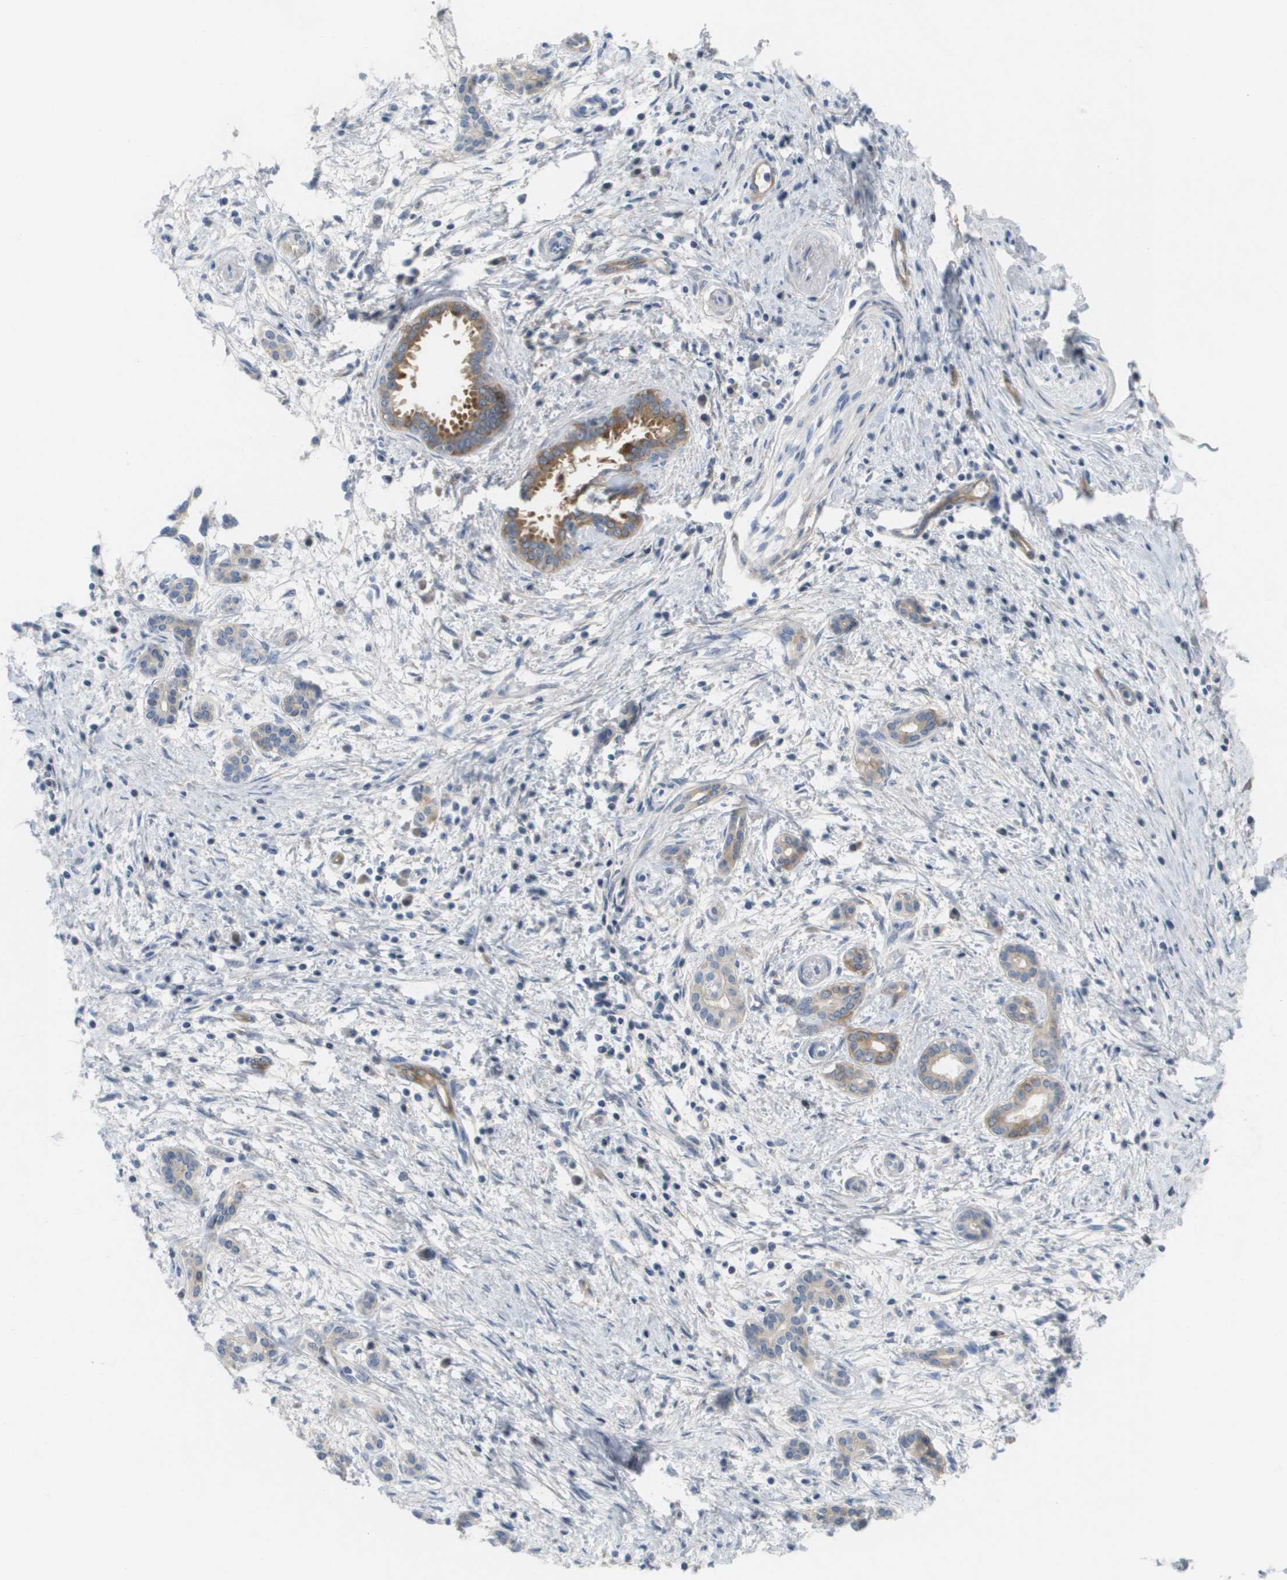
{"staining": {"intensity": "moderate", "quantity": "<25%", "location": "cytoplasmic/membranous"}, "tissue": "pancreatic cancer", "cell_type": "Tumor cells", "image_type": "cancer", "snomed": [{"axis": "morphology", "description": "Adenocarcinoma, NOS"}, {"axis": "topography", "description": "Pancreas"}], "caption": "DAB immunohistochemical staining of human pancreatic cancer reveals moderate cytoplasmic/membranous protein expression in approximately <25% of tumor cells.", "gene": "MARCHF8", "patient": {"sex": "female", "age": 70}}